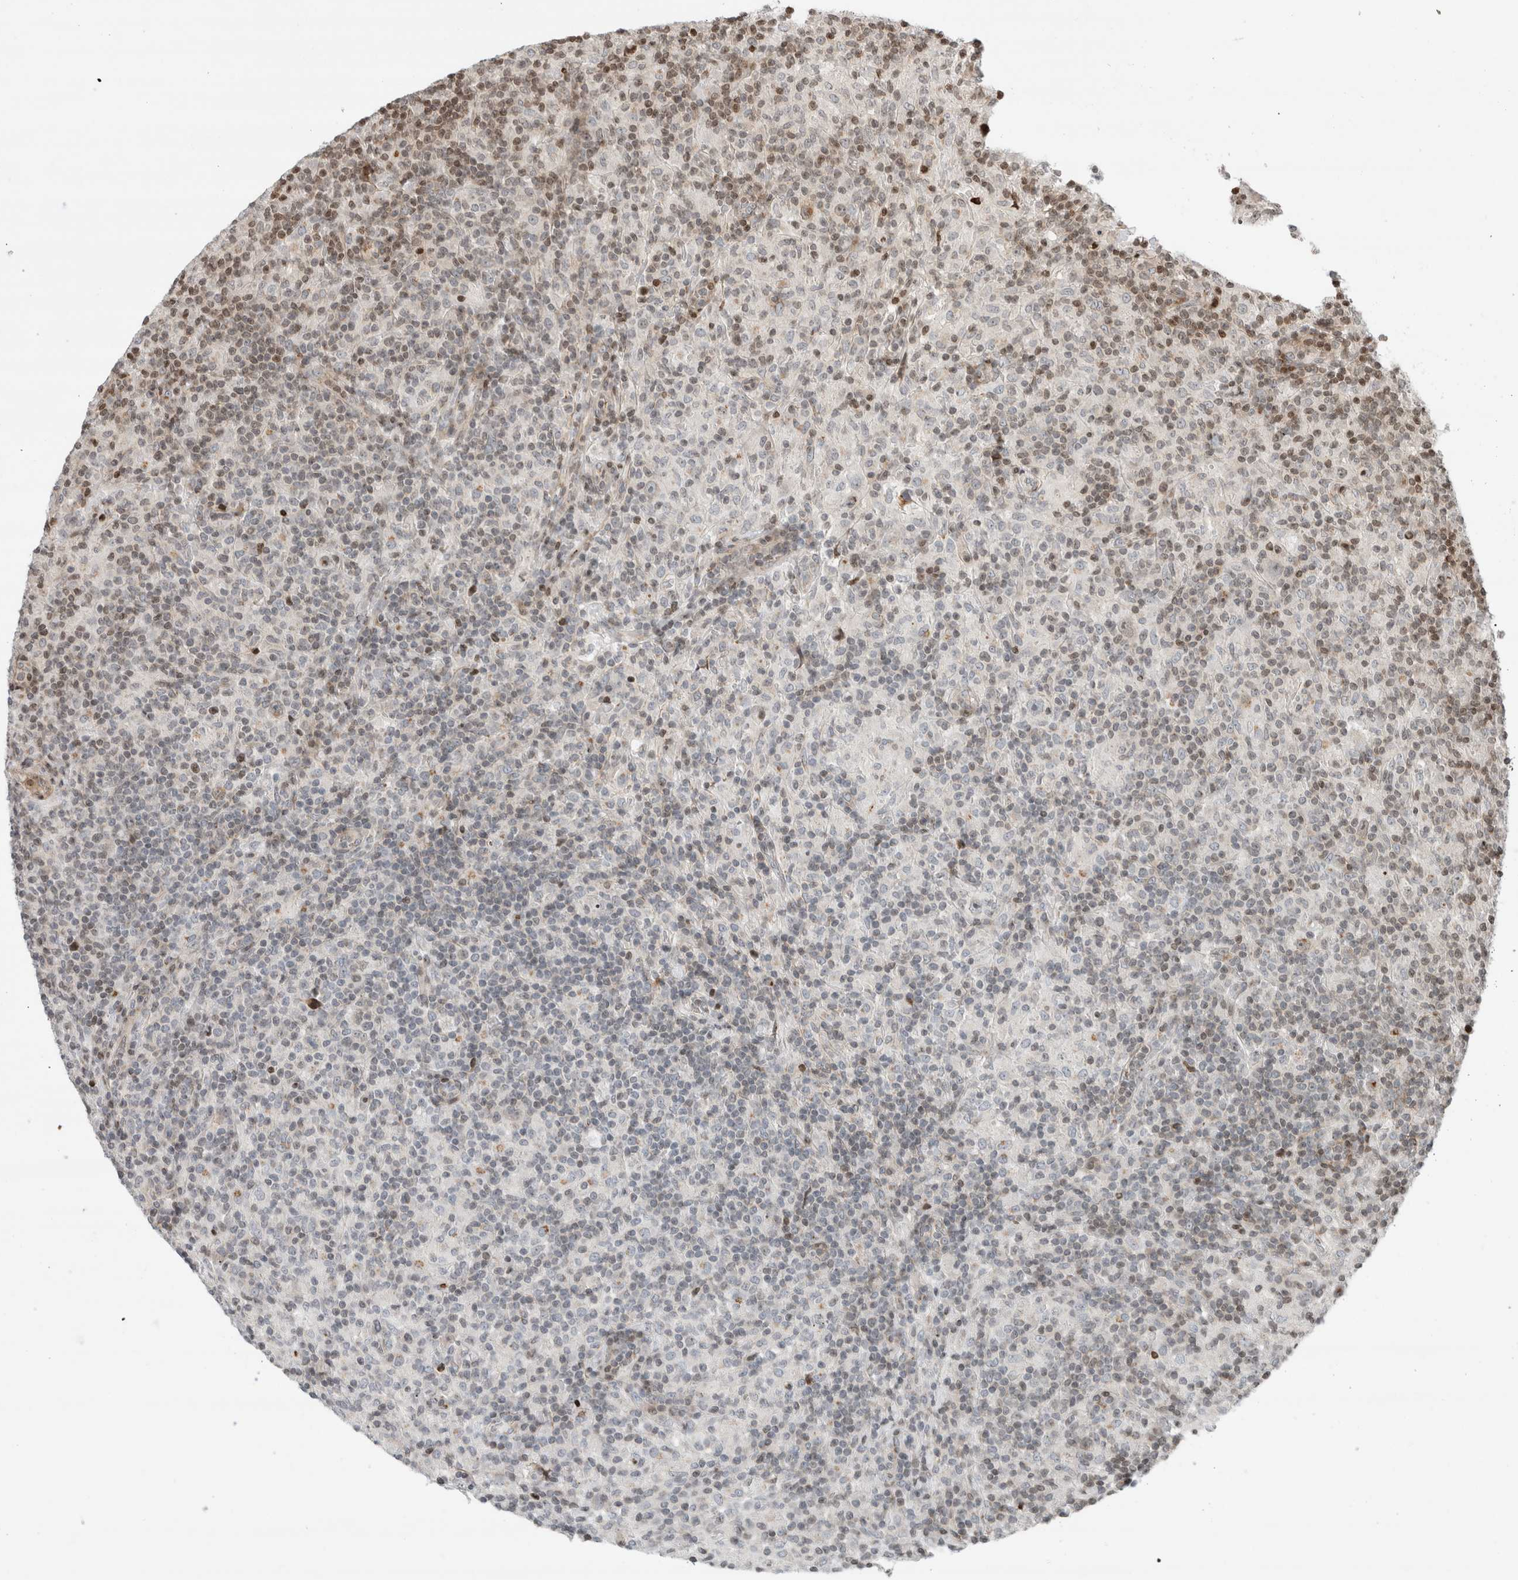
{"staining": {"intensity": "negative", "quantity": "none", "location": "none"}, "tissue": "lymphoma", "cell_type": "Tumor cells", "image_type": "cancer", "snomed": [{"axis": "morphology", "description": "Hodgkin's disease, NOS"}, {"axis": "topography", "description": "Lymph node"}], "caption": "Immunohistochemistry histopathology image of neoplastic tissue: human lymphoma stained with DAB (3,3'-diaminobenzidine) demonstrates no significant protein expression in tumor cells.", "gene": "GINS4", "patient": {"sex": "male", "age": 70}}